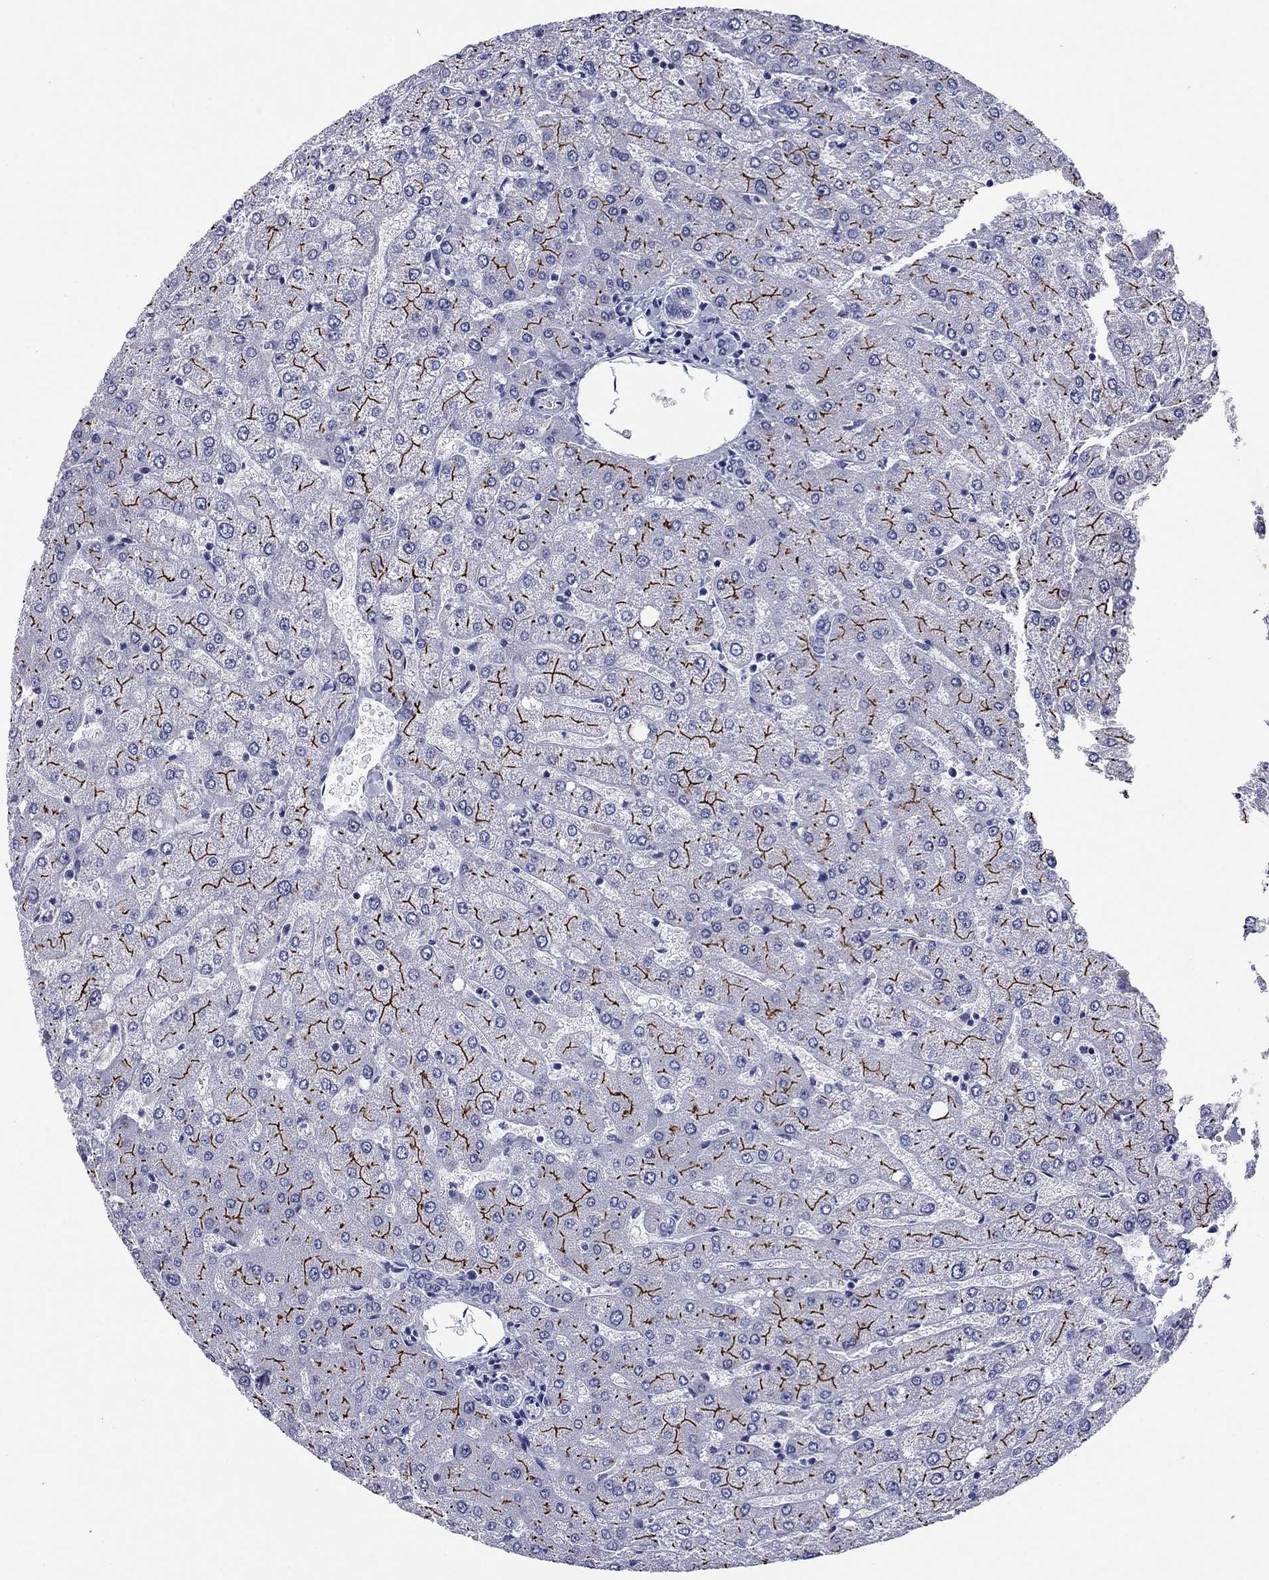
{"staining": {"intensity": "negative", "quantity": "none", "location": "none"}, "tissue": "liver", "cell_type": "Cholangiocytes", "image_type": "normal", "snomed": [{"axis": "morphology", "description": "Normal tissue, NOS"}, {"axis": "topography", "description": "Liver"}], "caption": "Photomicrograph shows no significant protein staining in cholangiocytes of normal liver. (Immunohistochemistry, brightfield microscopy, high magnification).", "gene": "ABCC2", "patient": {"sex": "female", "age": 54}}